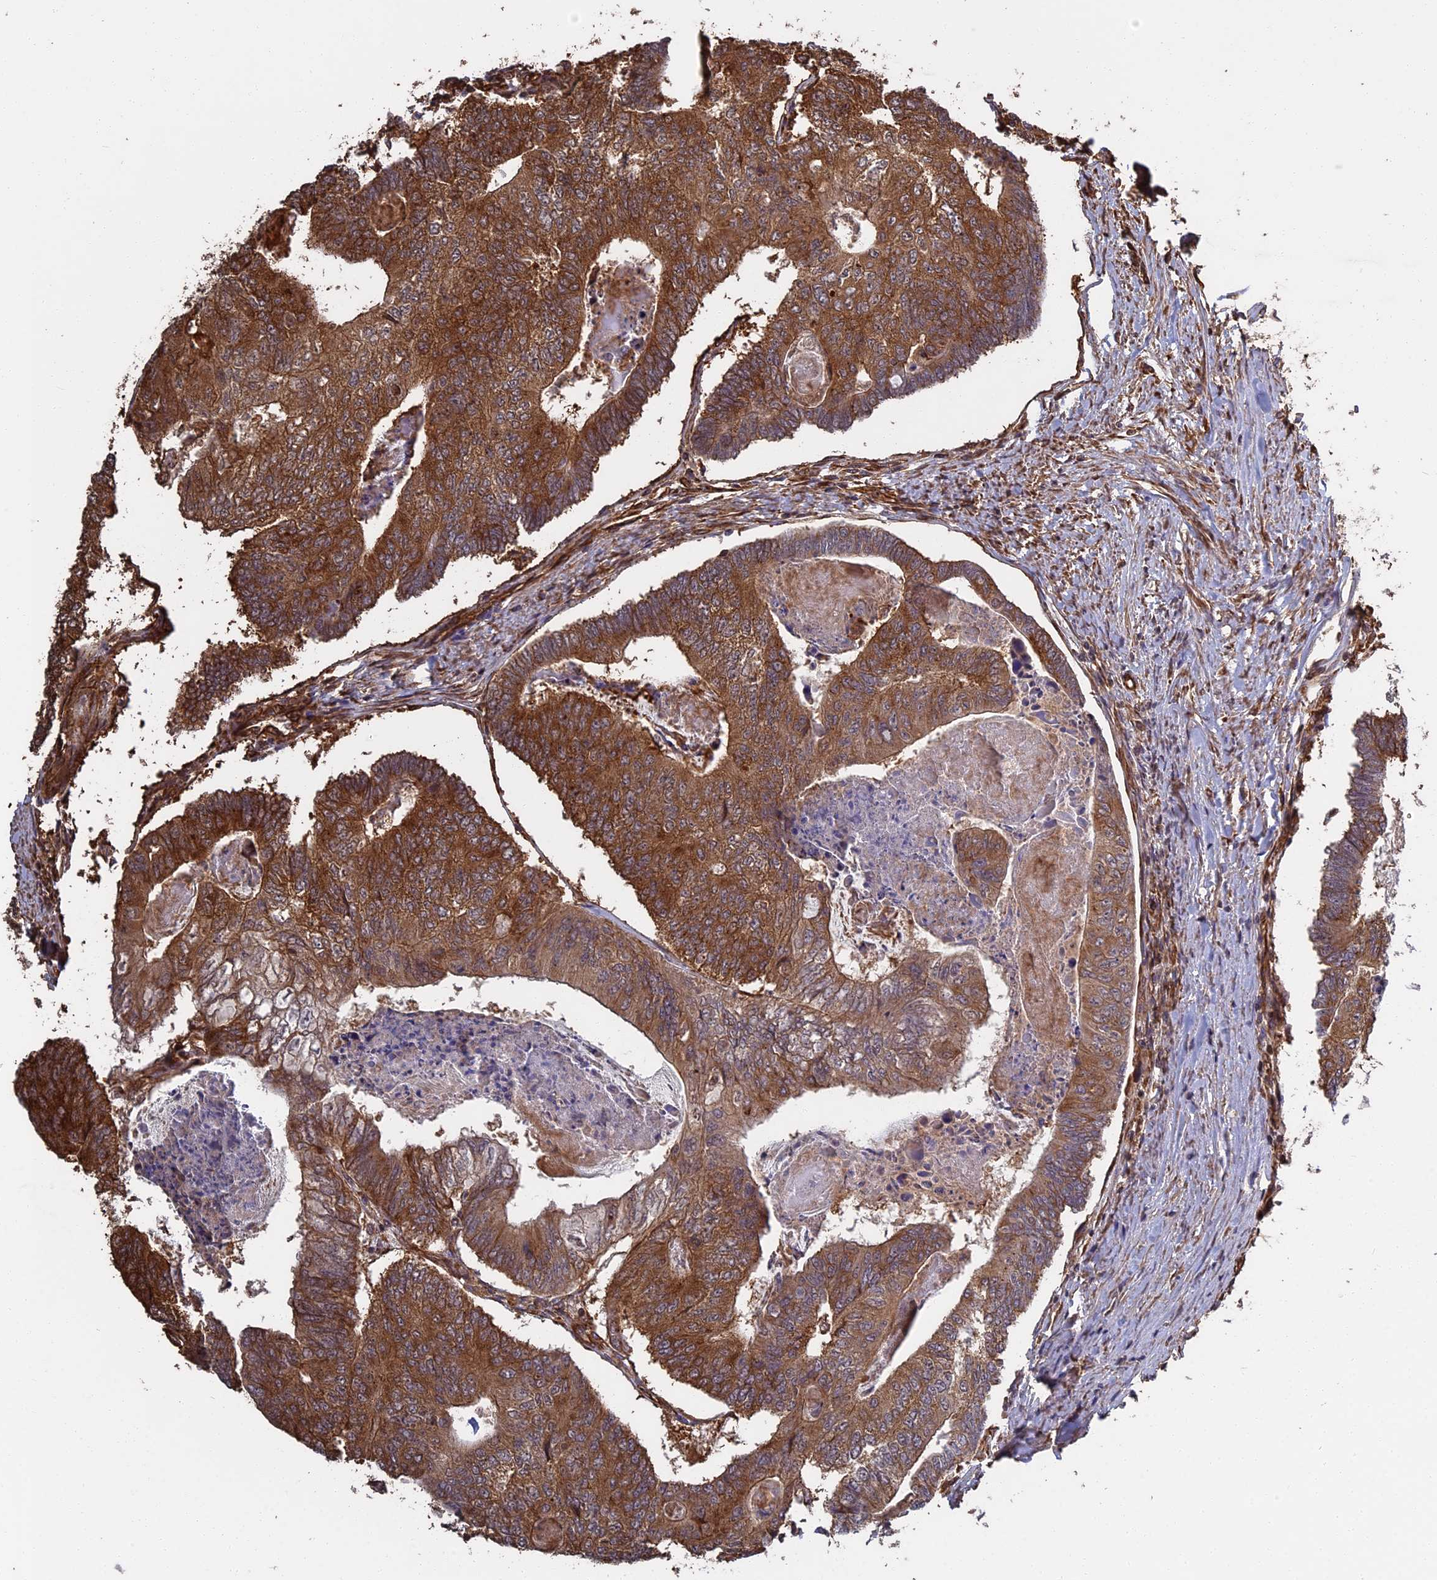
{"staining": {"intensity": "strong", "quantity": ">75%", "location": "cytoplasmic/membranous"}, "tissue": "colorectal cancer", "cell_type": "Tumor cells", "image_type": "cancer", "snomed": [{"axis": "morphology", "description": "Adenocarcinoma, NOS"}, {"axis": "topography", "description": "Colon"}], "caption": "Protein expression analysis of human colorectal cancer (adenocarcinoma) reveals strong cytoplasmic/membranous positivity in about >75% of tumor cells.", "gene": "CCDC124", "patient": {"sex": "female", "age": 67}}